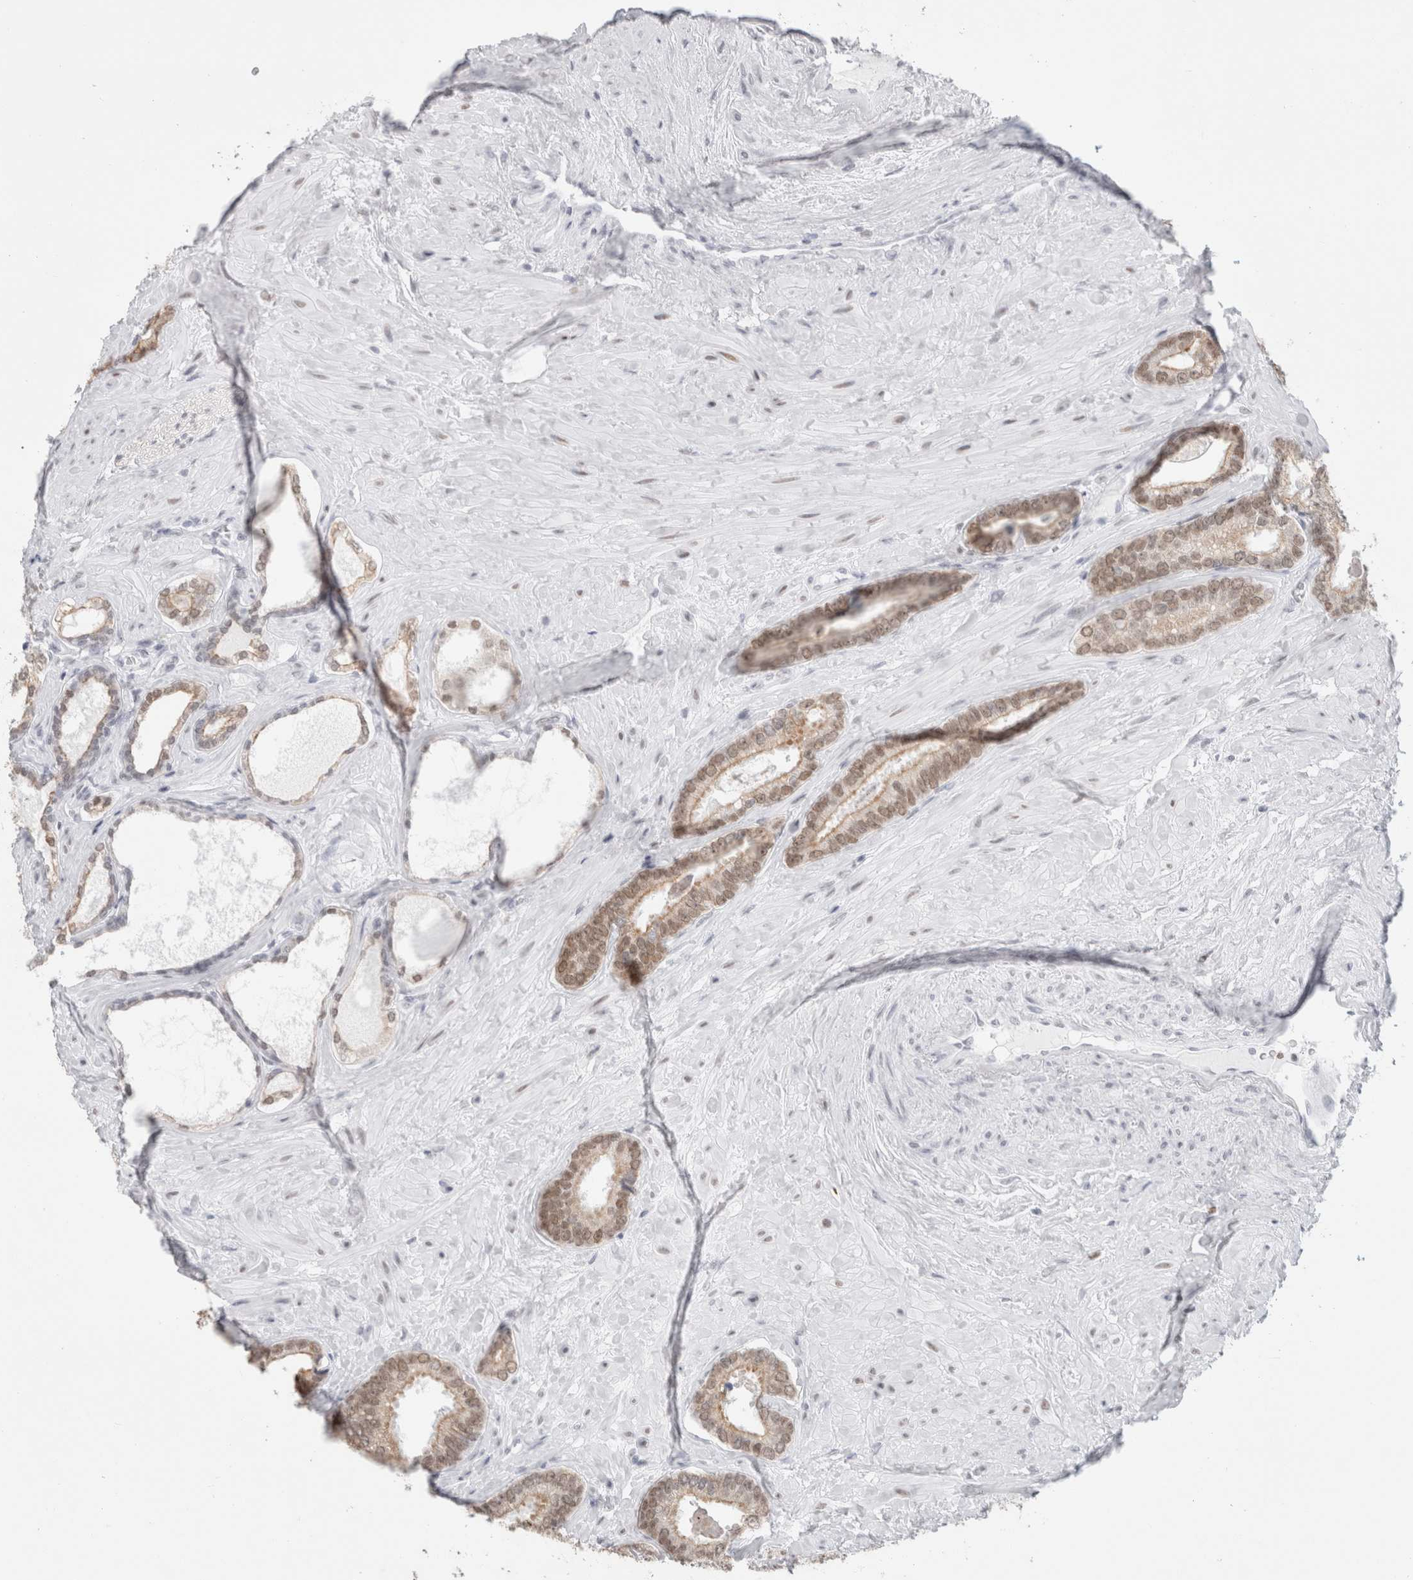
{"staining": {"intensity": "weak", "quantity": ">75%", "location": "nuclear"}, "tissue": "prostate cancer", "cell_type": "Tumor cells", "image_type": "cancer", "snomed": [{"axis": "morphology", "description": "Adenocarcinoma, Low grade"}, {"axis": "topography", "description": "Prostate"}], "caption": "Weak nuclear protein expression is seen in approximately >75% of tumor cells in prostate low-grade adenocarcinoma.", "gene": "SMARCC1", "patient": {"sex": "male", "age": 71}}